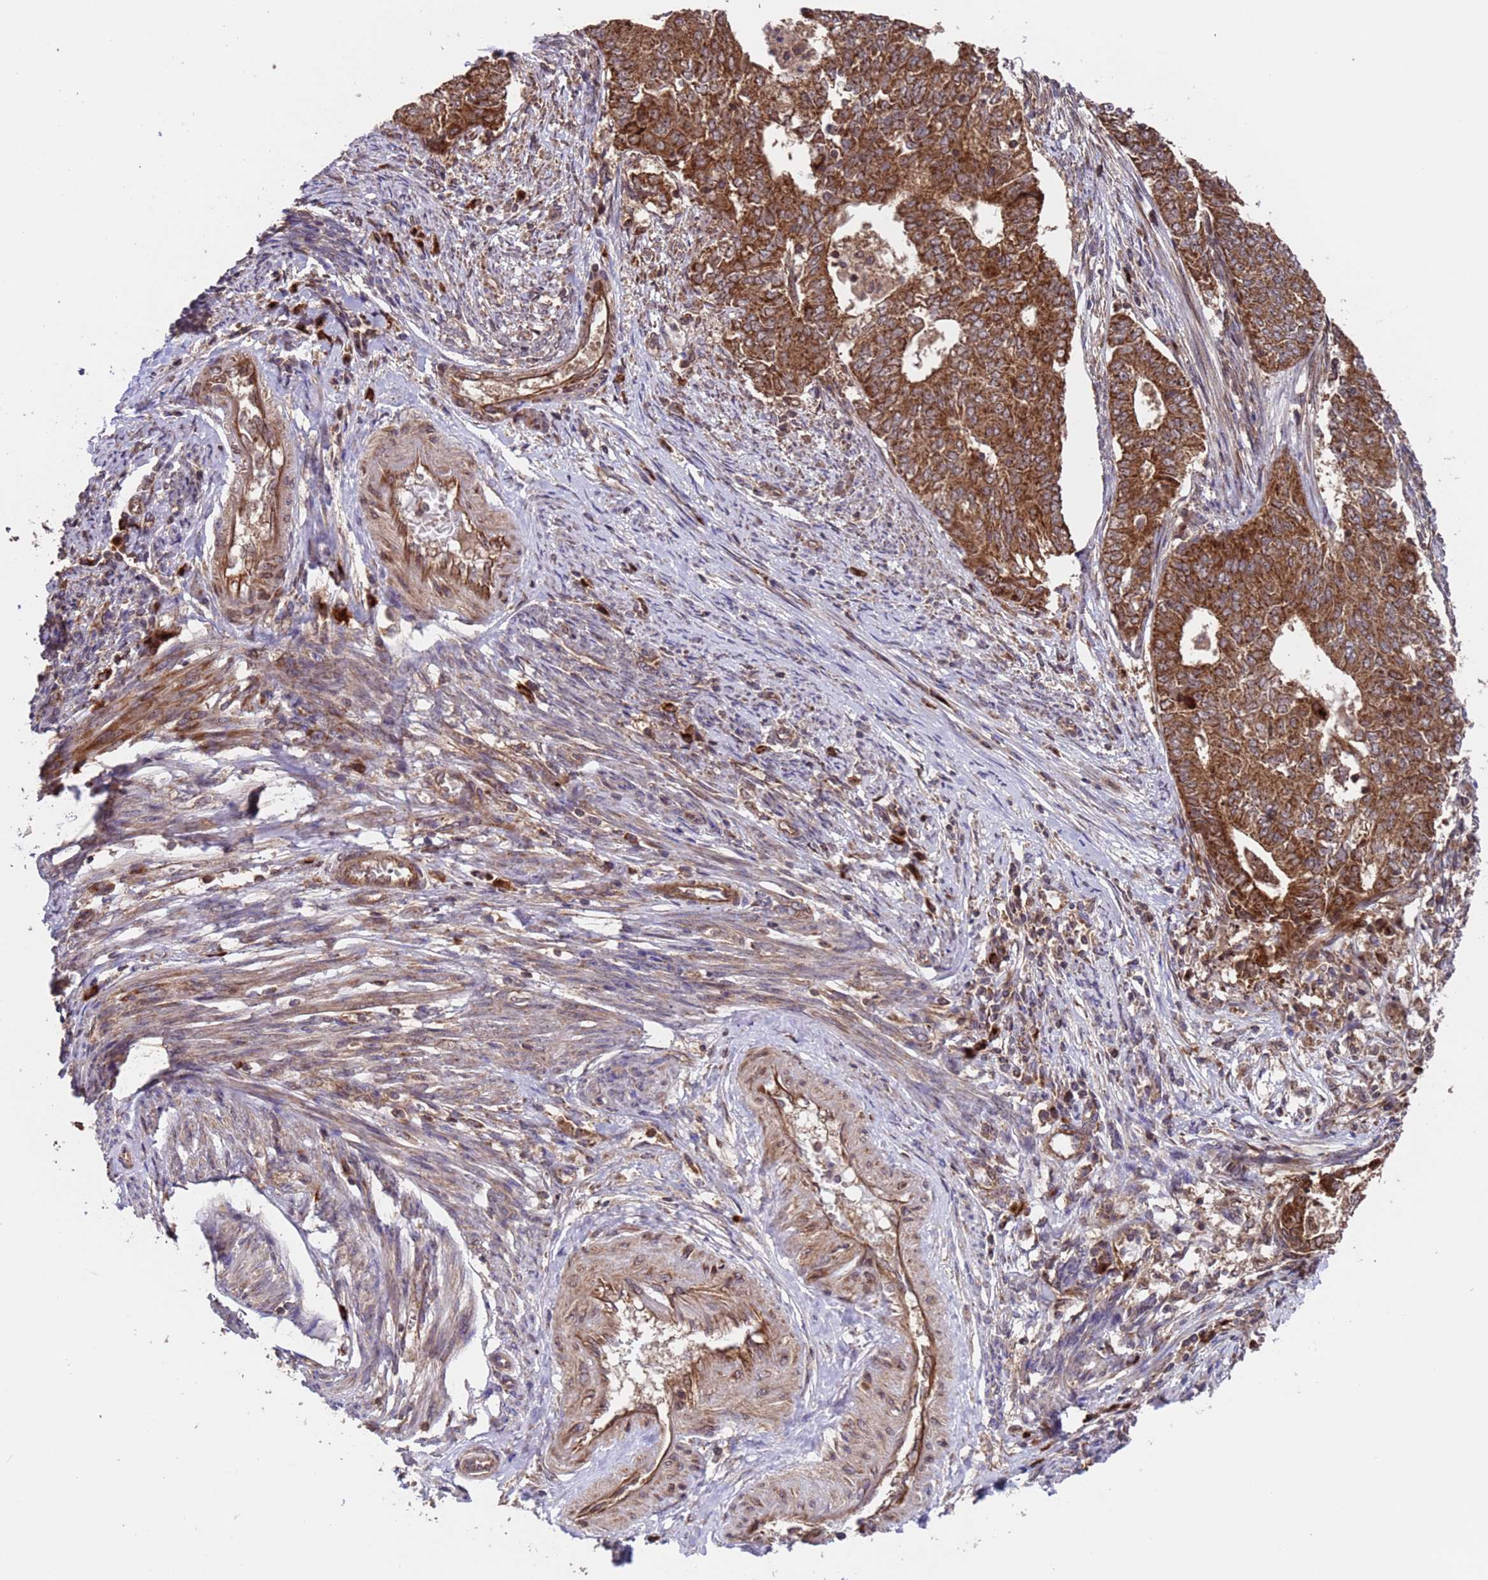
{"staining": {"intensity": "strong", "quantity": ">75%", "location": "cytoplasmic/membranous"}, "tissue": "endometrial cancer", "cell_type": "Tumor cells", "image_type": "cancer", "snomed": [{"axis": "morphology", "description": "Adenocarcinoma, NOS"}, {"axis": "topography", "description": "Endometrium"}], "caption": "Endometrial cancer stained for a protein reveals strong cytoplasmic/membranous positivity in tumor cells.", "gene": "TSR3", "patient": {"sex": "female", "age": 62}}